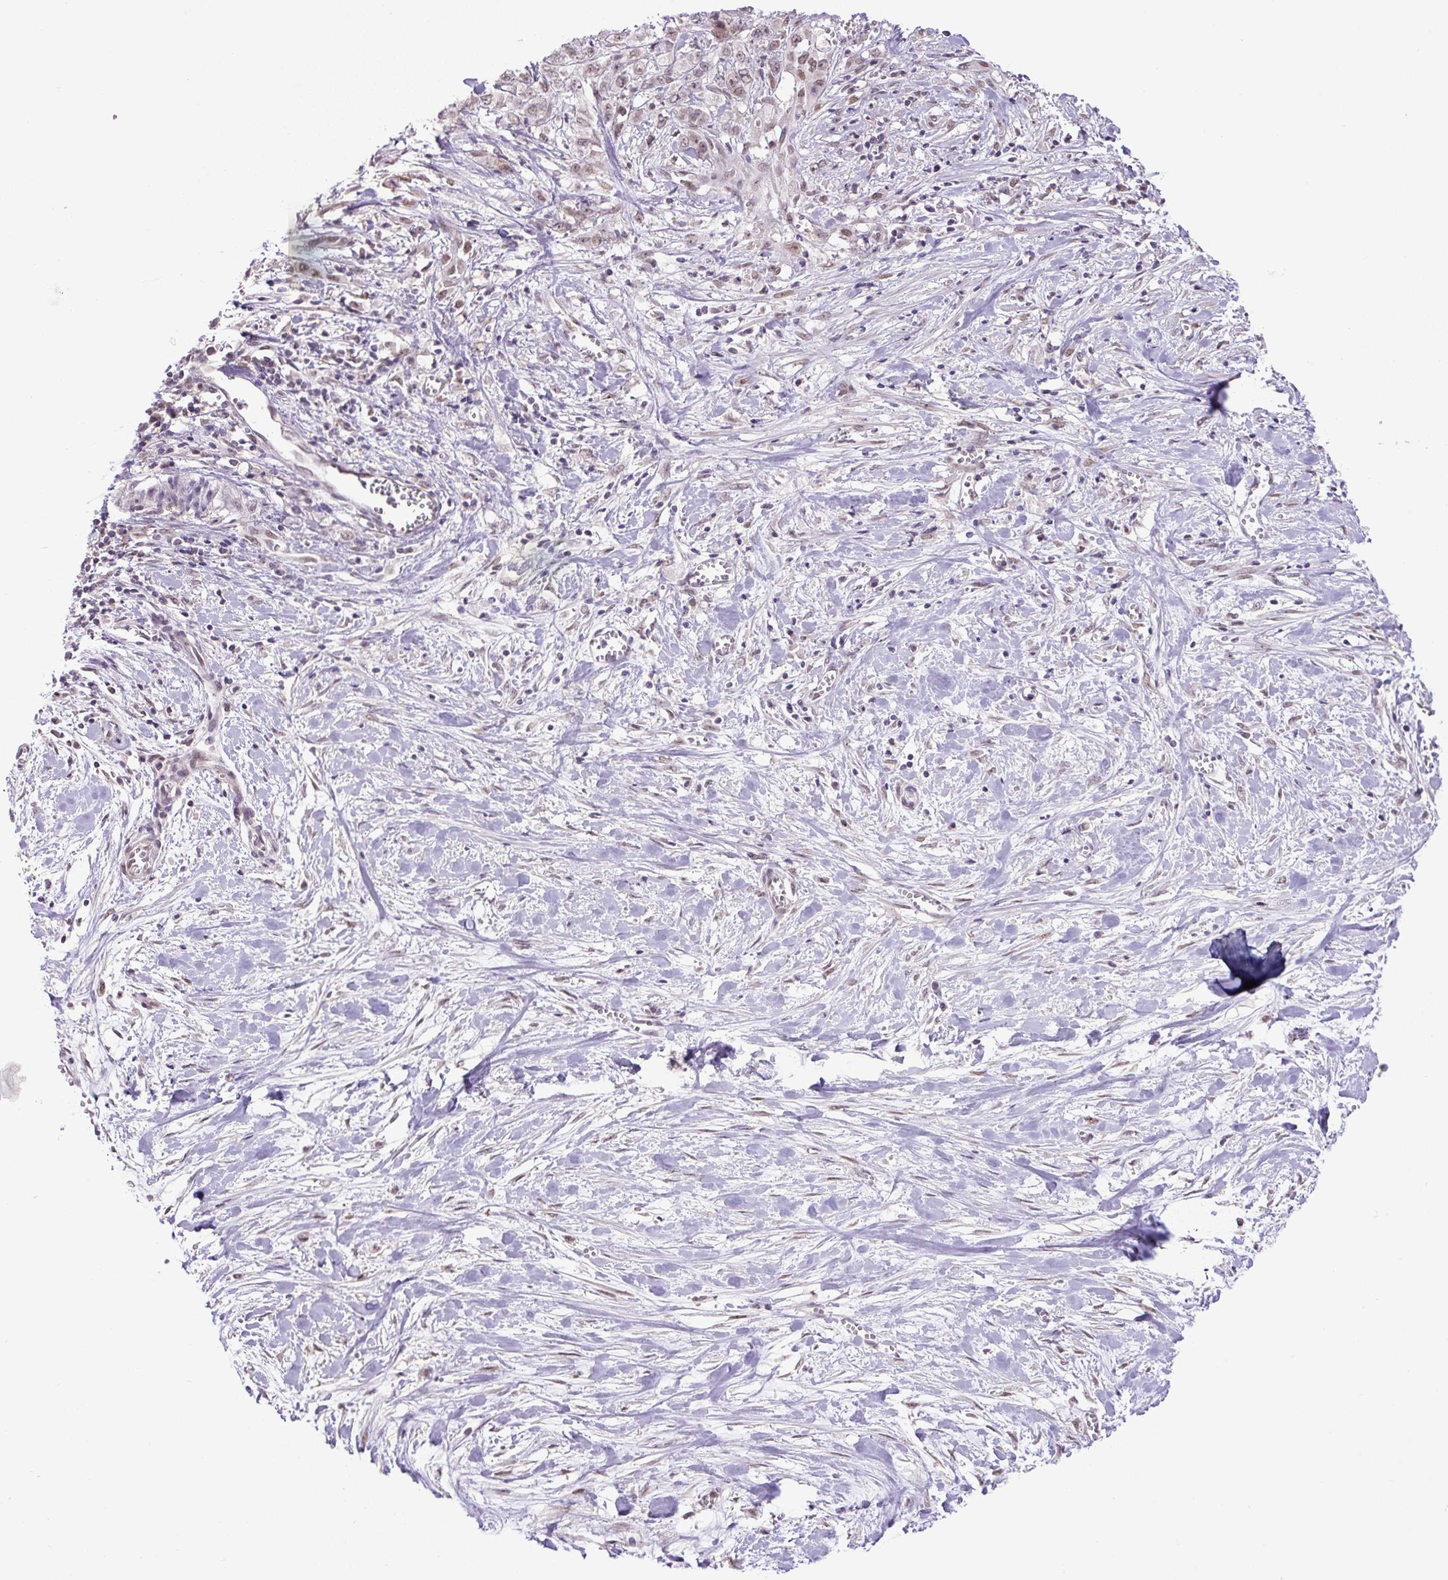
{"staining": {"intensity": "moderate", "quantity": ">75%", "location": "nuclear"}, "tissue": "stomach cancer", "cell_type": "Tumor cells", "image_type": "cancer", "snomed": [{"axis": "morphology", "description": "Adenocarcinoma, NOS"}, {"axis": "topography", "description": "Stomach, upper"}], "caption": "A photomicrograph showing moderate nuclear expression in approximately >75% of tumor cells in stomach adenocarcinoma, as visualized by brown immunohistochemical staining.", "gene": "KPNA1", "patient": {"sex": "male", "age": 62}}